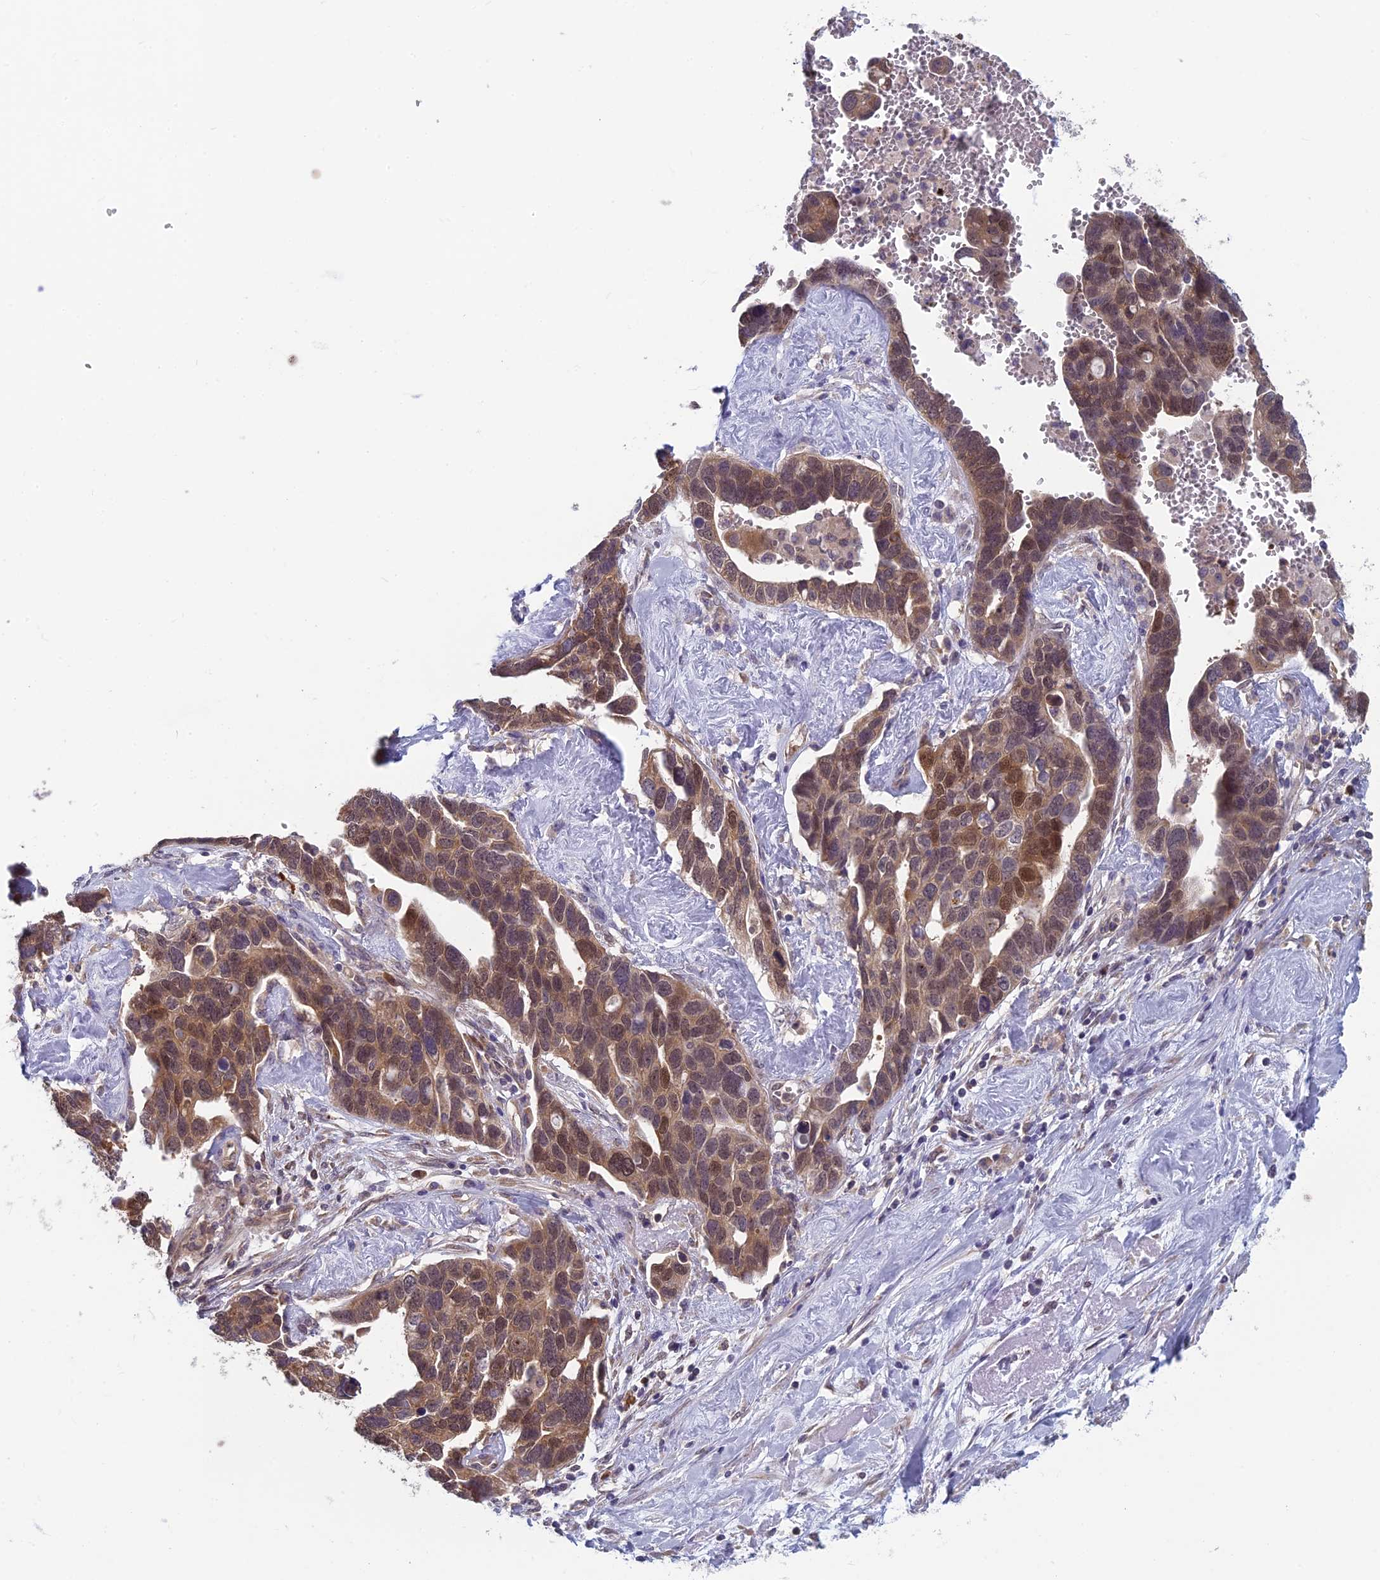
{"staining": {"intensity": "moderate", "quantity": ">75%", "location": "cytoplasmic/membranous,nuclear"}, "tissue": "ovarian cancer", "cell_type": "Tumor cells", "image_type": "cancer", "snomed": [{"axis": "morphology", "description": "Cystadenocarcinoma, serous, NOS"}, {"axis": "topography", "description": "Ovary"}], "caption": "Protein expression analysis of ovarian cancer displays moderate cytoplasmic/membranous and nuclear staining in approximately >75% of tumor cells. (brown staining indicates protein expression, while blue staining denotes nuclei).", "gene": "MRI1", "patient": {"sex": "female", "age": 54}}